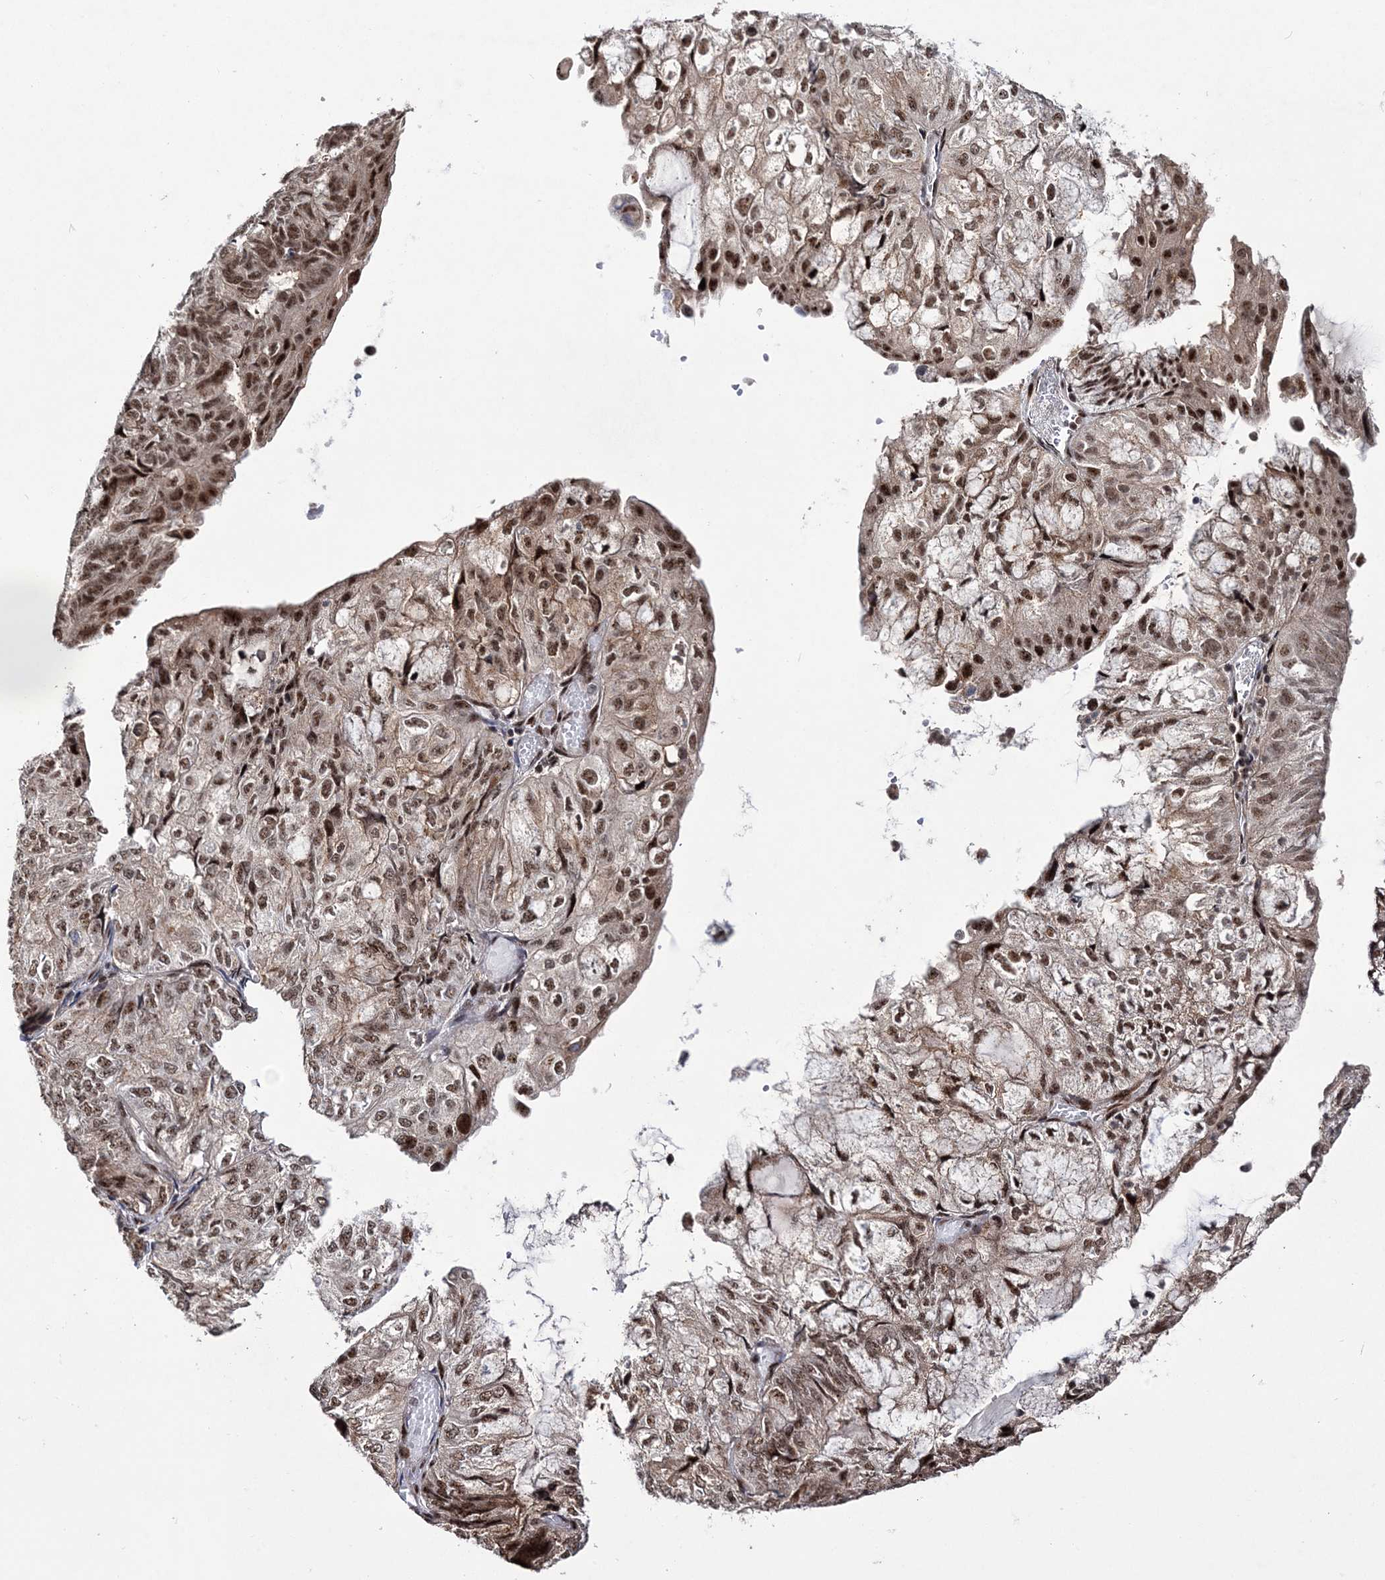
{"staining": {"intensity": "moderate", "quantity": ">75%", "location": "nuclear"}, "tissue": "endometrial cancer", "cell_type": "Tumor cells", "image_type": "cancer", "snomed": [{"axis": "morphology", "description": "Adenocarcinoma, NOS"}, {"axis": "topography", "description": "Endometrium"}], "caption": "Human endometrial cancer stained with a brown dye reveals moderate nuclear positive staining in about >75% of tumor cells.", "gene": "TATDN2", "patient": {"sex": "female", "age": 81}}